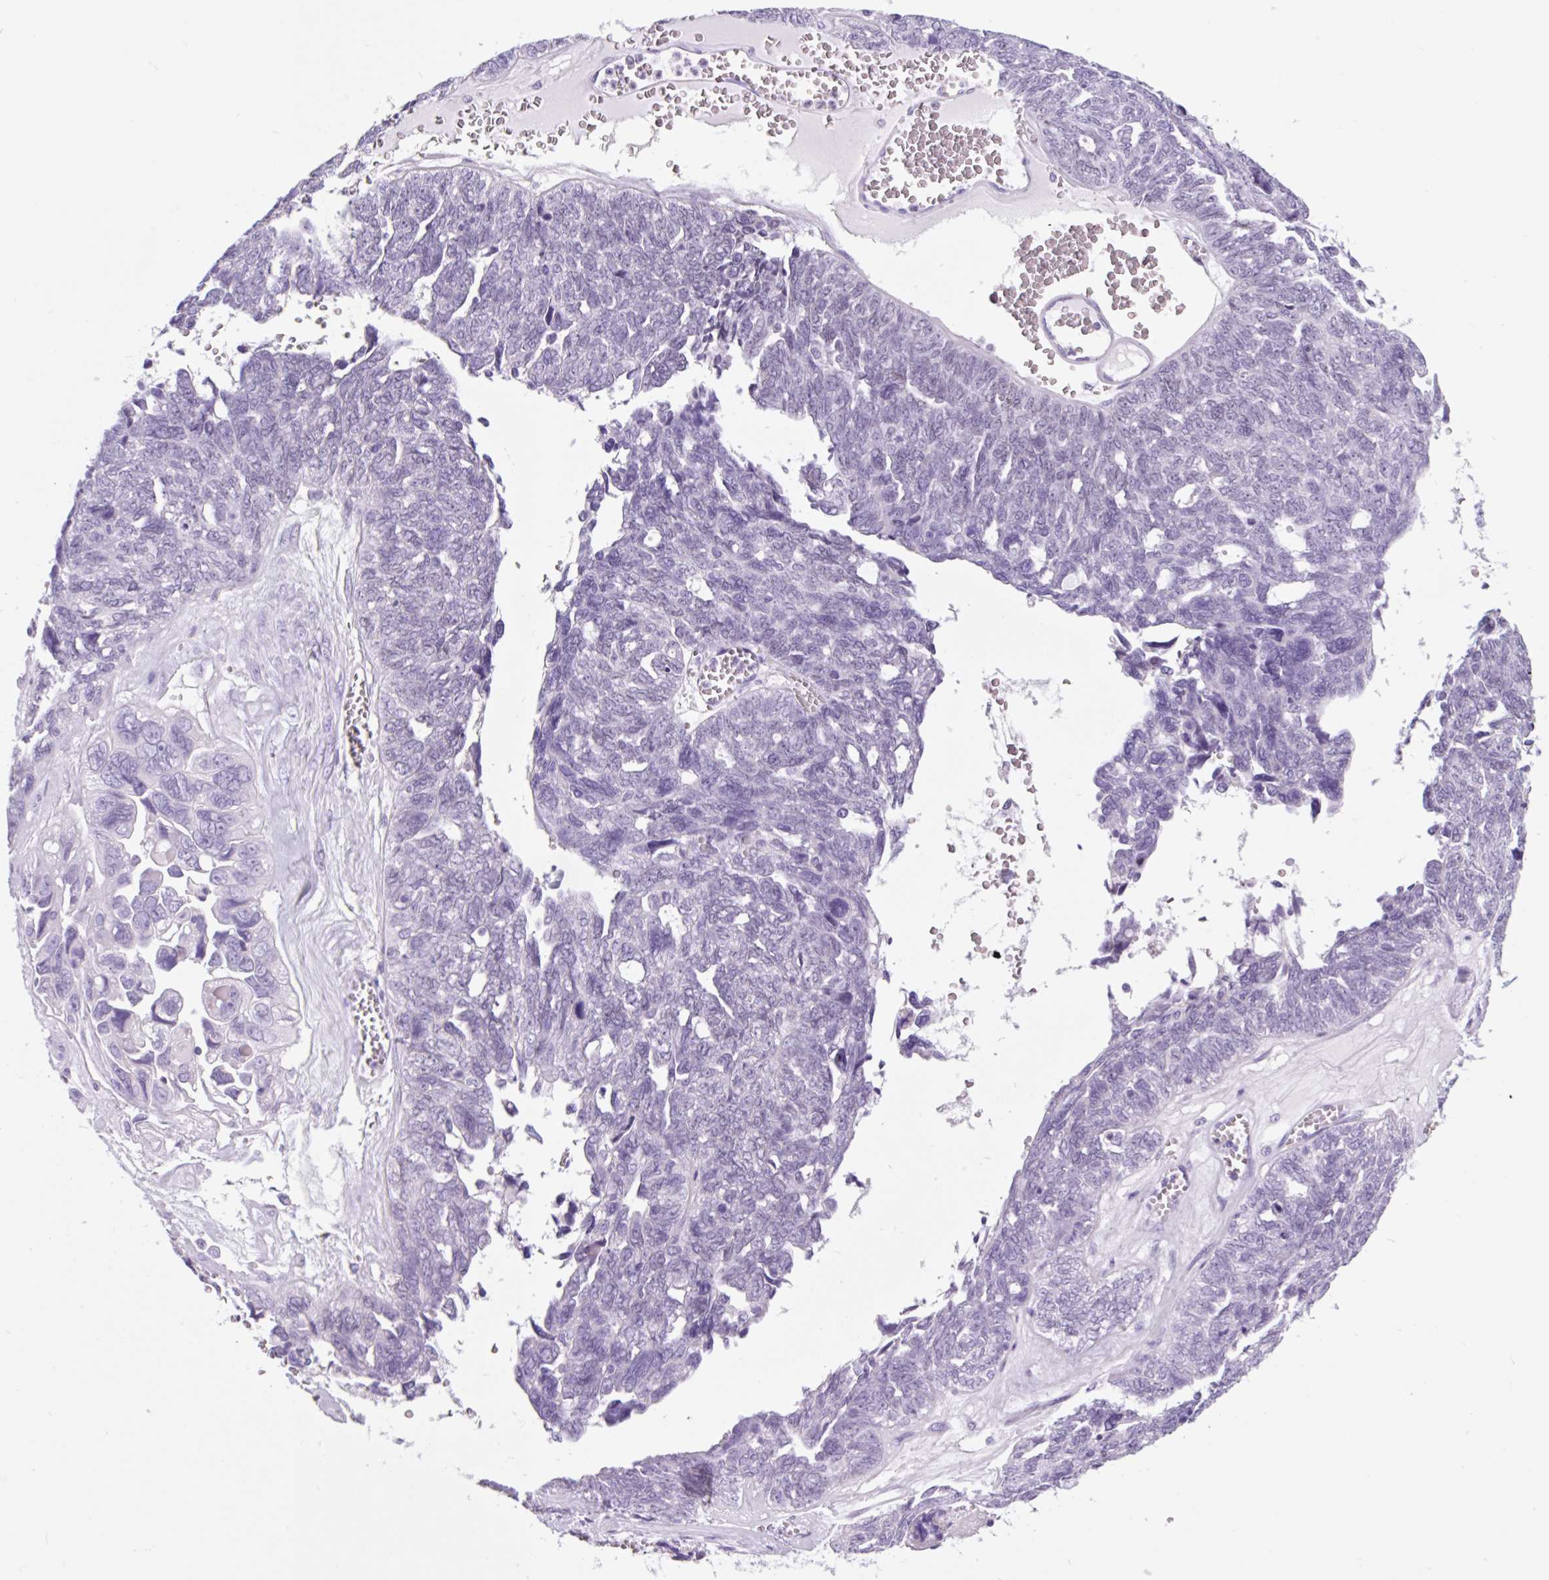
{"staining": {"intensity": "negative", "quantity": "none", "location": "none"}, "tissue": "ovarian cancer", "cell_type": "Tumor cells", "image_type": "cancer", "snomed": [{"axis": "morphology", "description": "Cystadenocarcinoma, serous, NOS"}, {"axis": "topography", "description": "Ovary"}], "caption": "DAB immunohistochemical staining of ovarian cancer (serous cystadenocarcinoma) shows no significant staining in tumor cells.", "gene": "VPREB1", "patient": {"sex": "female", "age": 79}}